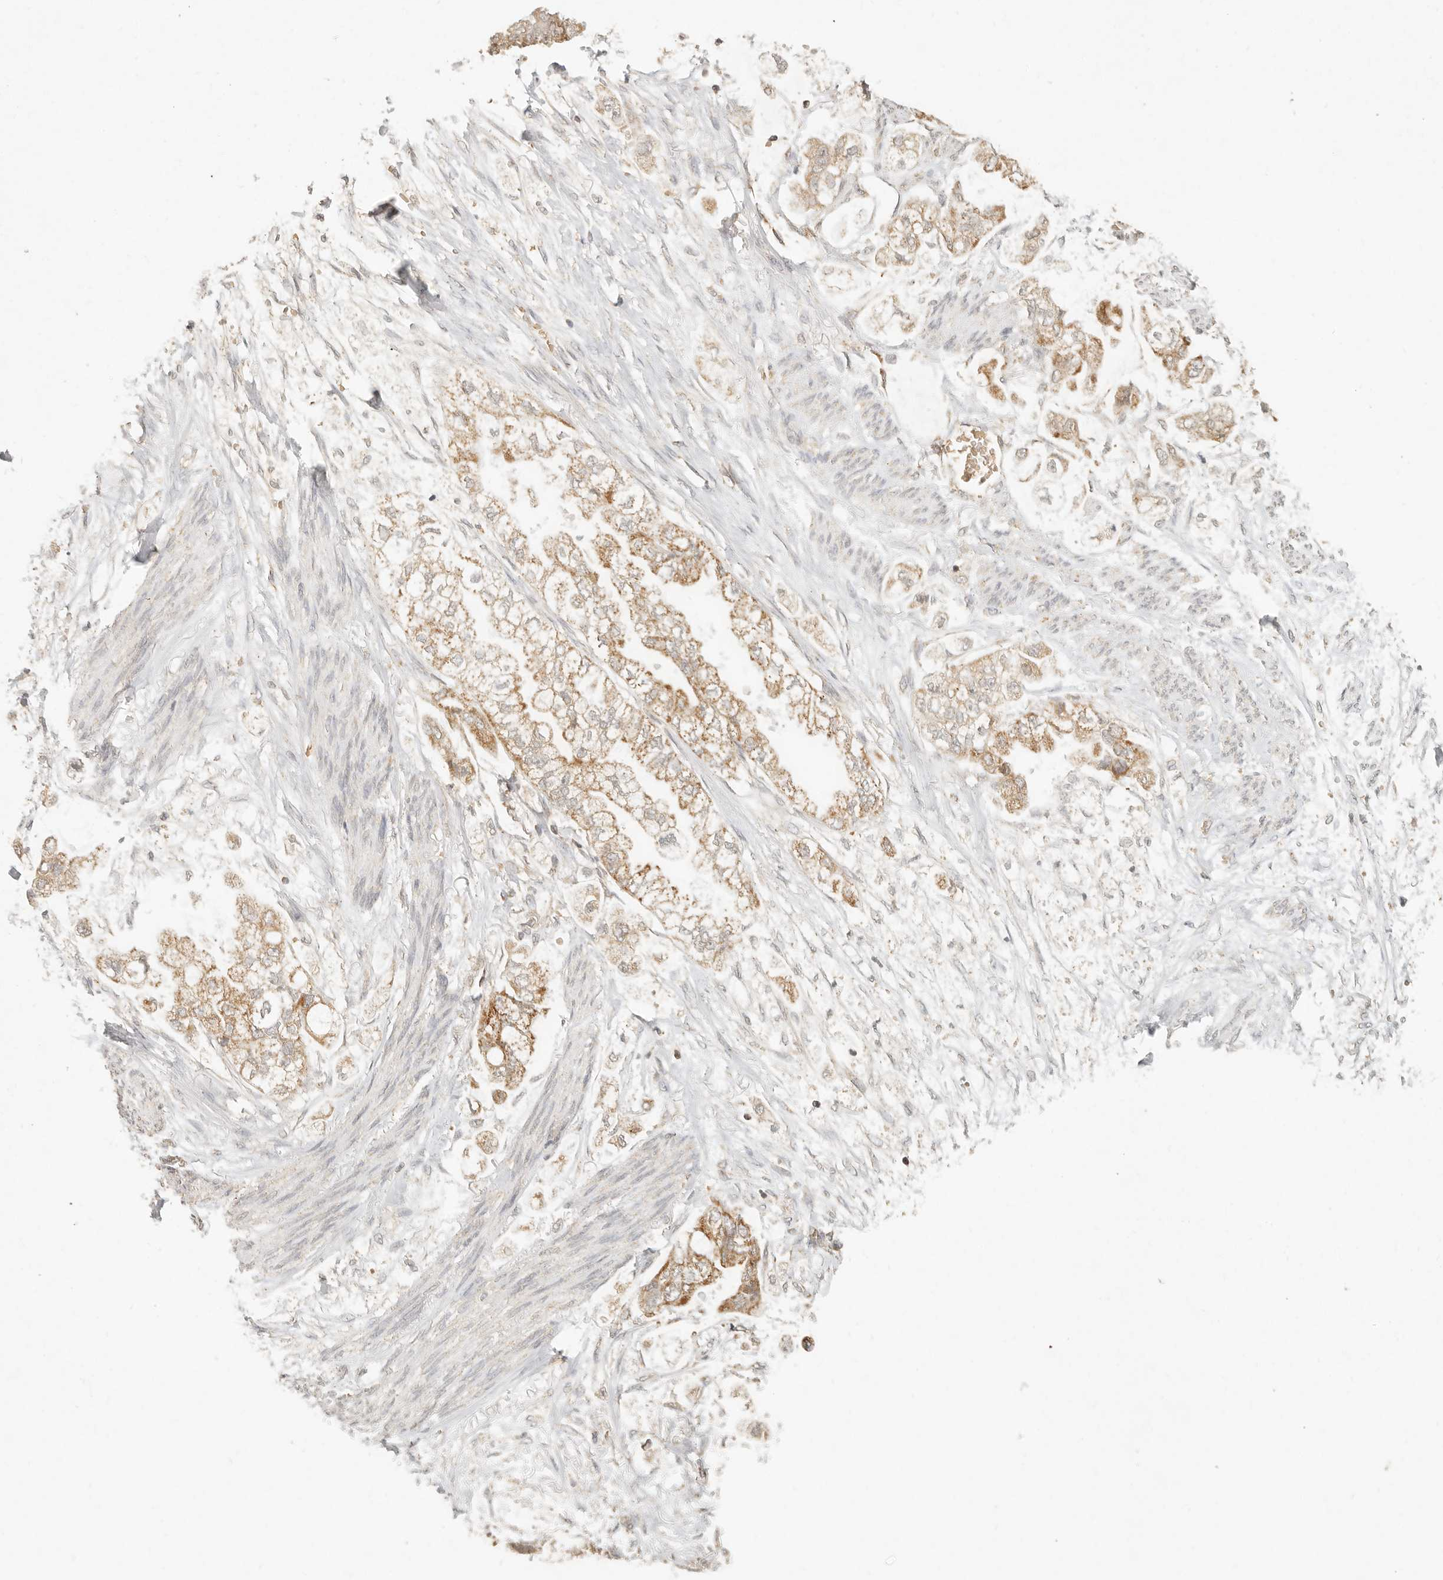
{"staining": {"intensity": "moderate", "quantity": ">75%", "location": "cytoplasmic/membranous"}, "tissue": "stomach cancer", "cell_type": "Tumor cells", "image_type": "cancer", "snomed": [{"axis": "morphology", "description": "Adenocarcinoma, NOS"}, {"axis": "topography", "description": "Stomach"}], "caption": "Adenocarcinoma (stomach) was stained to show a protein in brown. There is medium levels of moderate cytoplasmic/membranous staining in approximately >75% of tumor cells.", "gene": "MRPL55", "patient": {"sex": "male", "age": 62}}